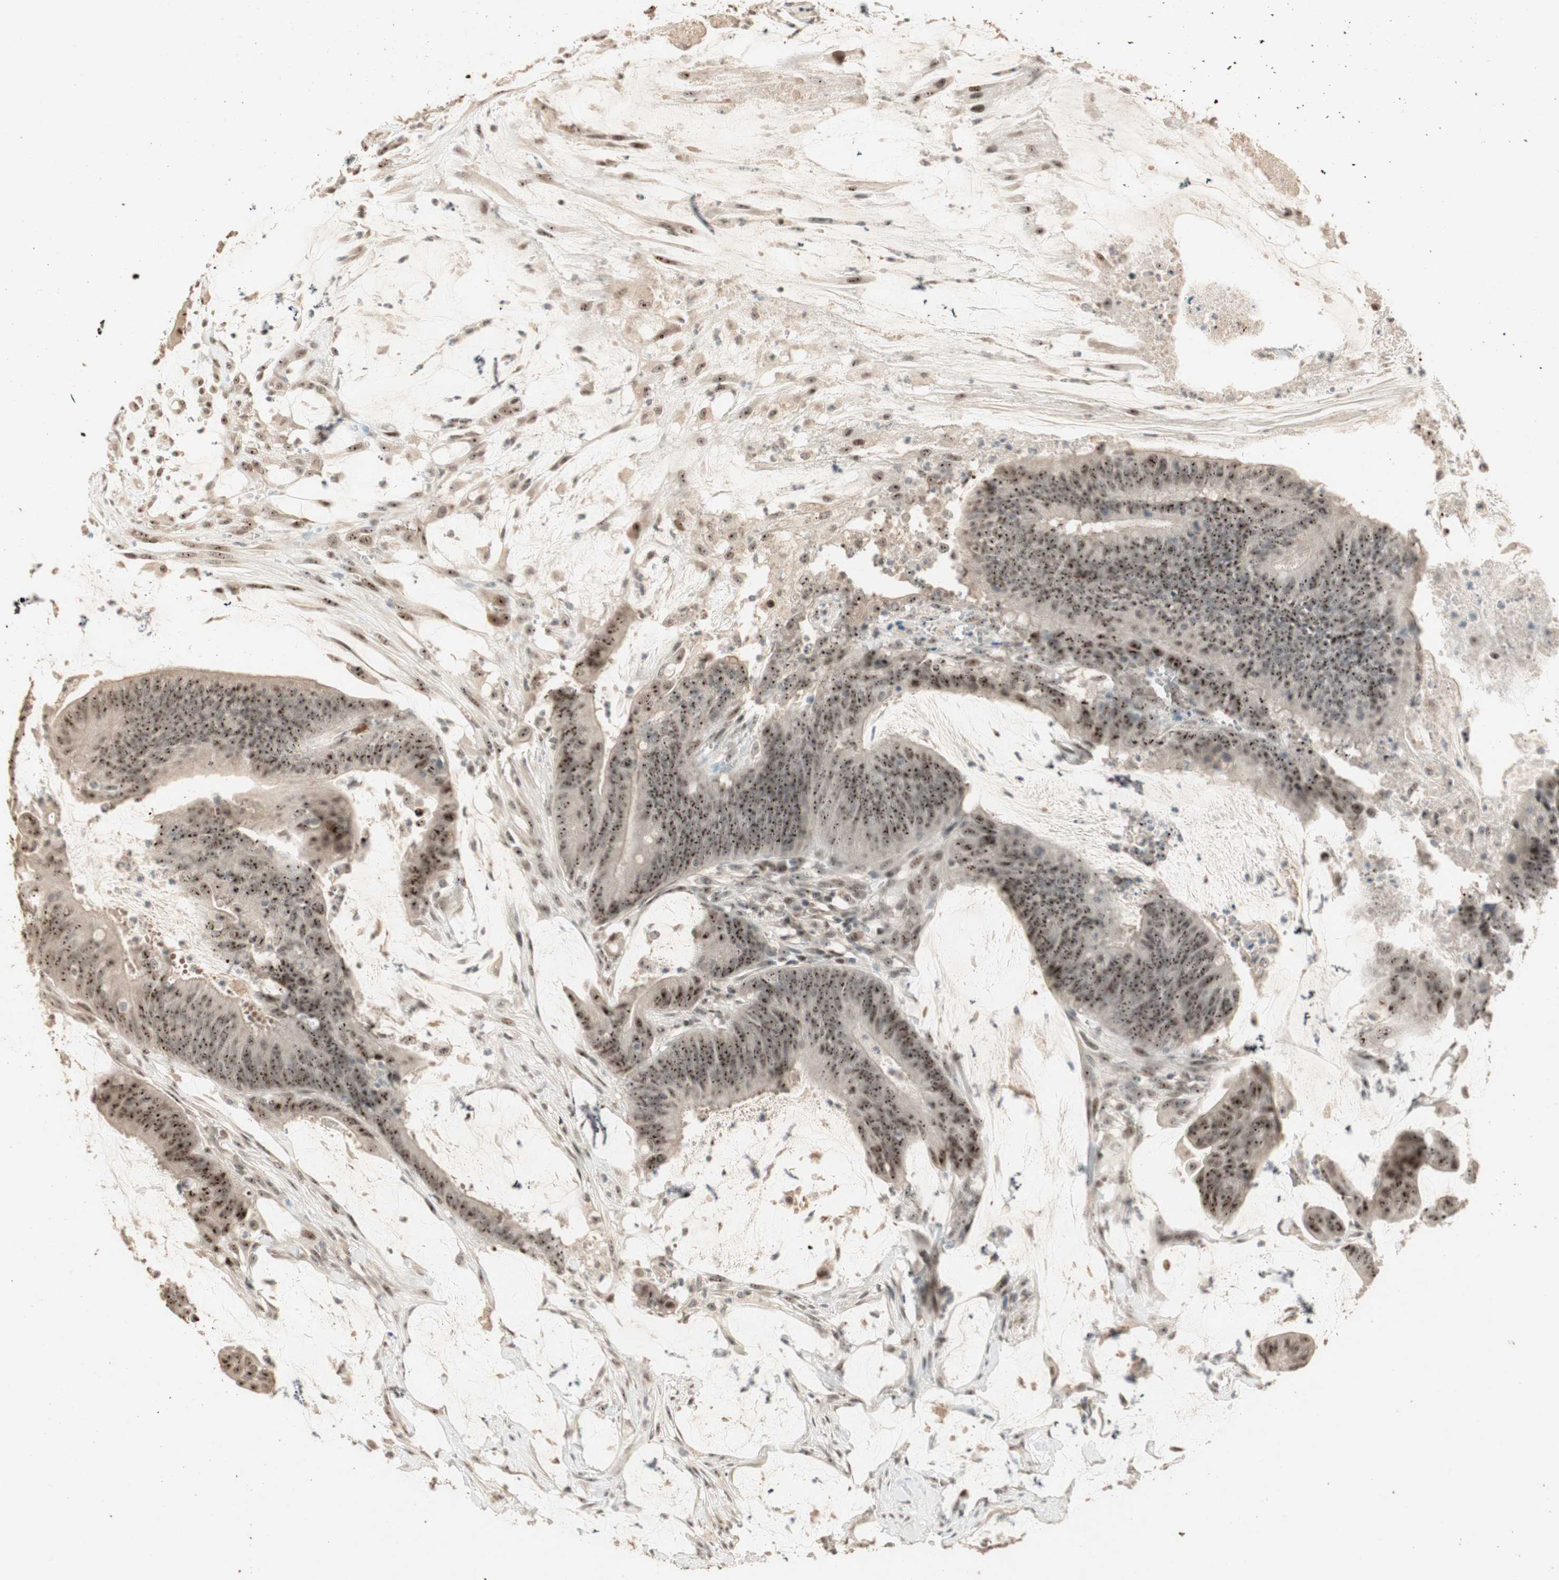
{"staining": {"intensity": "strong", "quantity": ">75%", "location": "nuclear"}, "tissue": "colorectal cancer", "cell_type": "Tumor cells", "image_type": "cancer", "snomed": [{"axis": "morphology", "description": "Adenocarcinoma, NOS"}, {"axis": "topography", "description": "Rectum"}], "caption": "Immunohistochemical staining of human colorectal adenocarcinoma exhibits strong nuclear protein staining in about >75% of tumor cells.", "gene": "ETV4", "patient": {"sex": "female", "age": 66}}